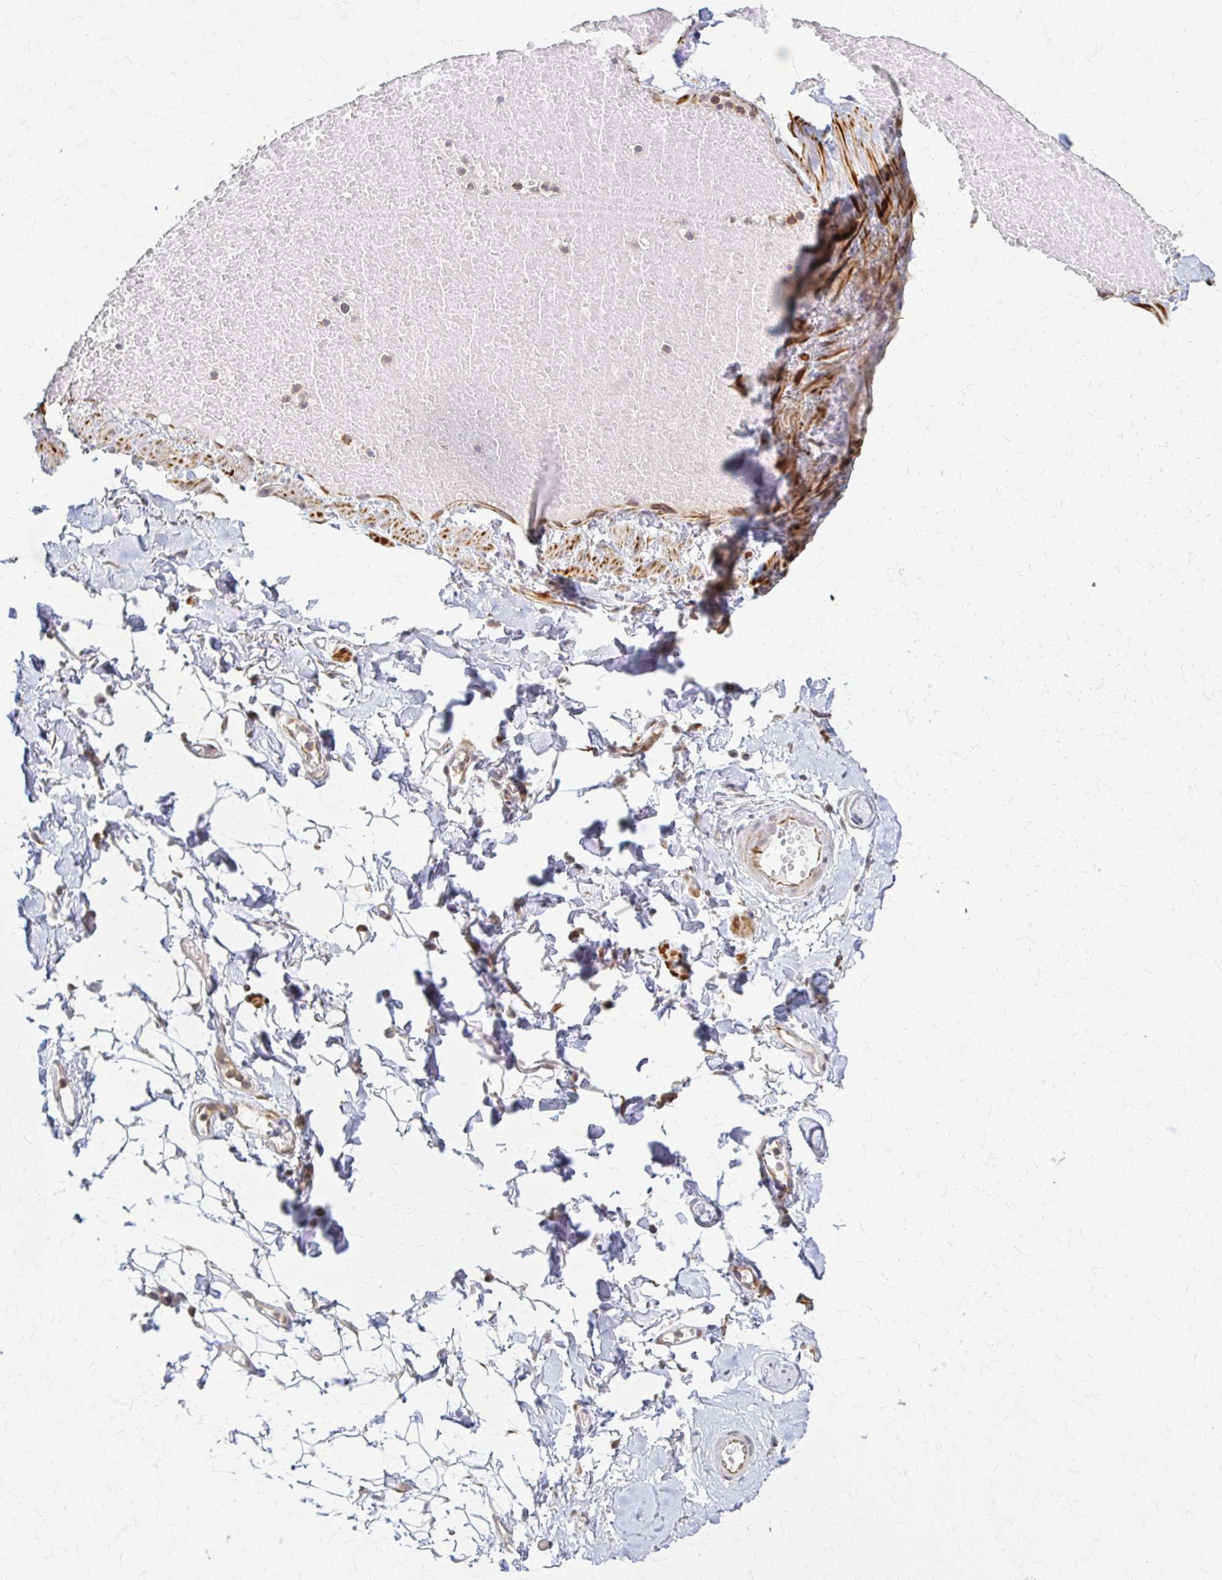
{"staining": {"intensity": "negative", "quantity": "none", "location": "none"}, "tissue": "adipose tissue", "cell_type": "Adipocytes", "image_type": "normal", "snomed": [{"axis": "morphology", "description": "Normal tissue, NOS"}, {"axis": "topography", "description": "Anal"}, {"axis": "topography", "description": "Peripheral nerve tissue"}], "caption": "A high-resolution micrograph shows IHC staining of normal adipose tissue, which displays no significant positivity in adipocytes. The staining was performed using DAB (3,3'-diaminobenzidine) to visualize the protein expression in brown, while the nuclei were stained in blue with hematoxylin (Magnification: 20x).", "gene": "ARHGAP35", "patient": {"sex": "male", "age": 78}}